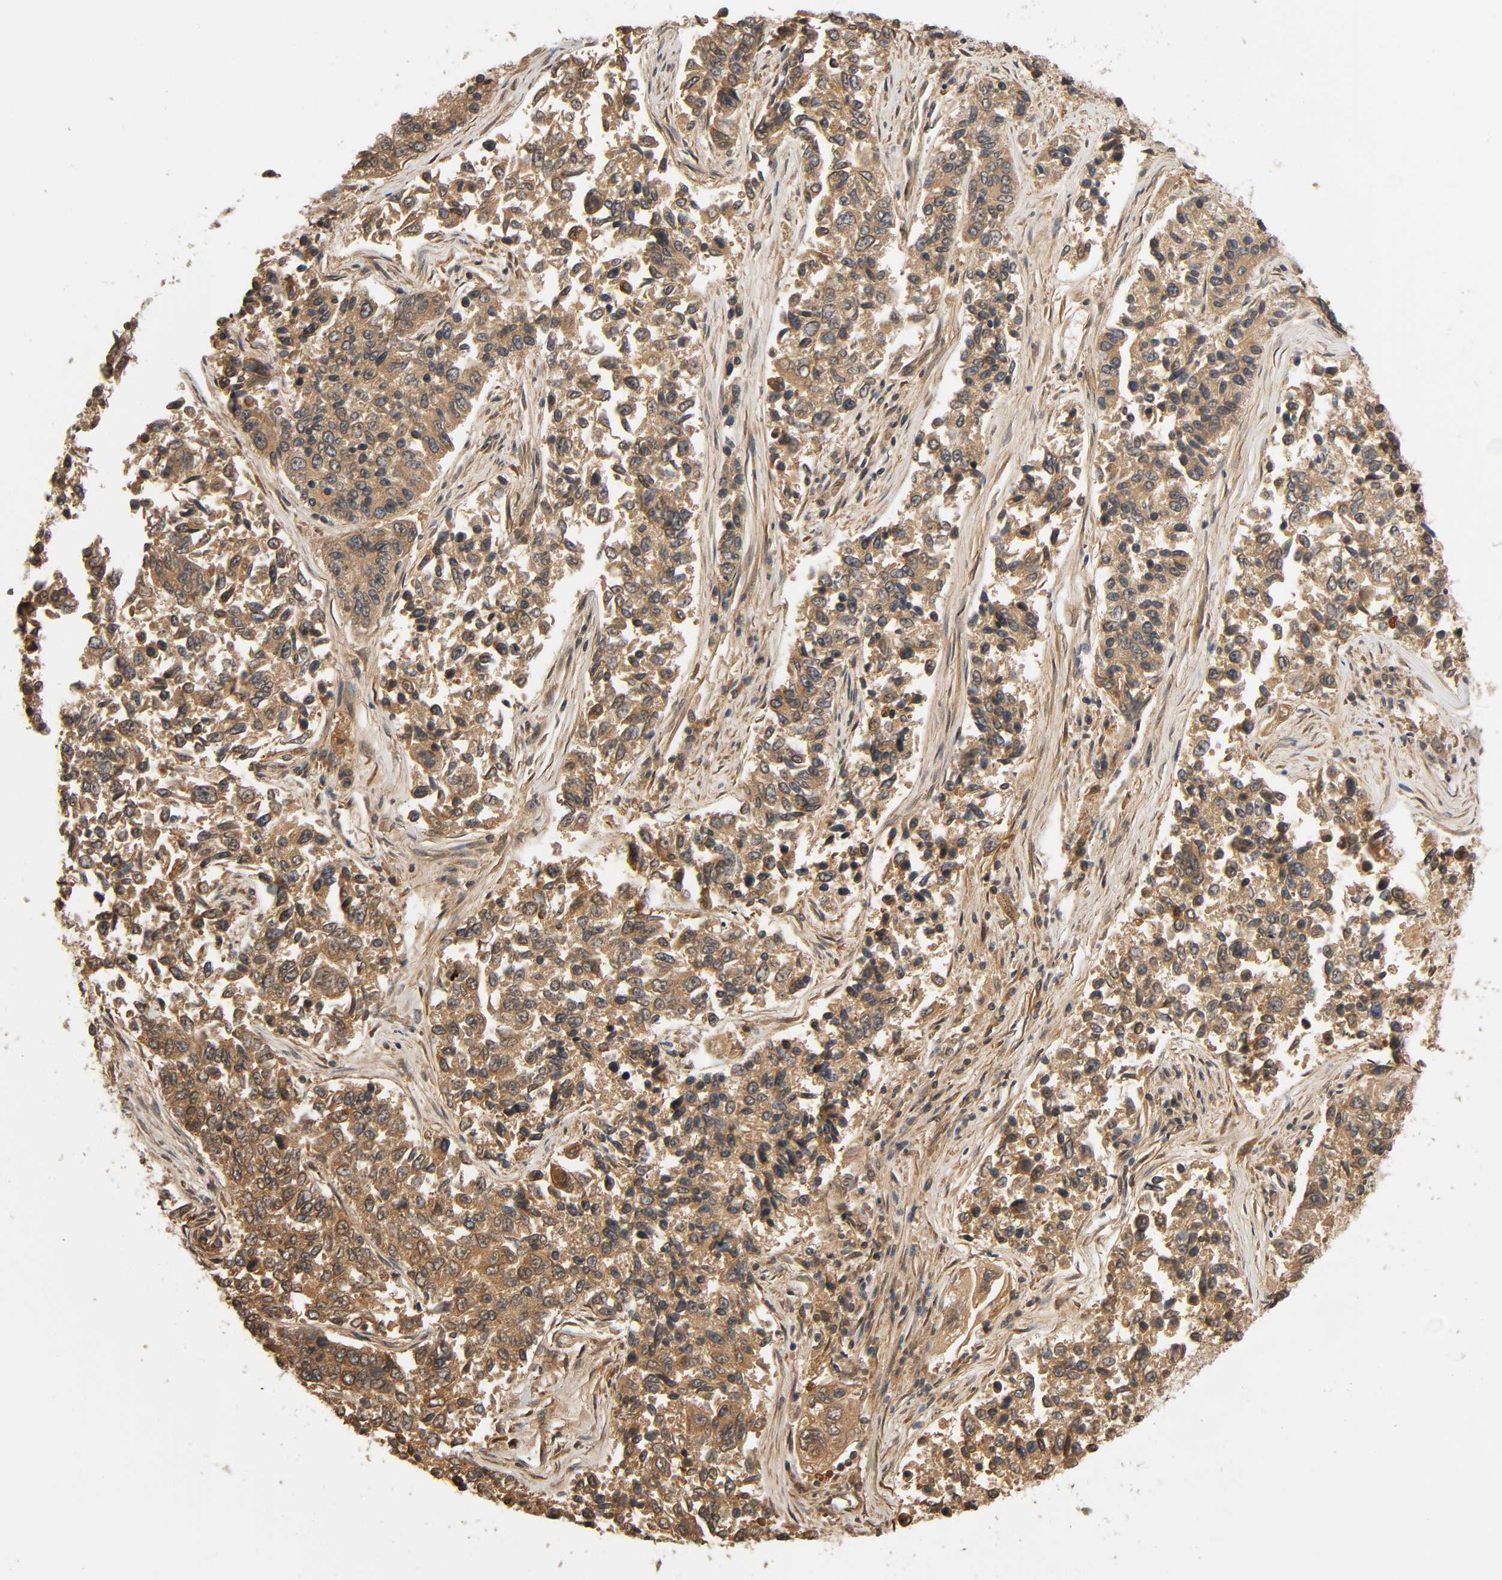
{"staining": {"intensity": "moderate", "quantity": ">75%", "location": "cytoplasmic/membranous,nuclear"}, "tissue": "lung cancer", "cell_type": "Tumor cells", "image_type": "cancer", "snomed": [{"axis": "morphology", "description": "Adenocarcinoma, NOS"}, {"axis": "topography", "description": "Lung"}], "caption": "Moderate cytoplasmic/membranous and nuclear positivity for a protein is seen in about >75% of tumor cells of lung cancer using IHC.", "gene": "NEDD8", "patient": {"sex": "male", "age": 84}}